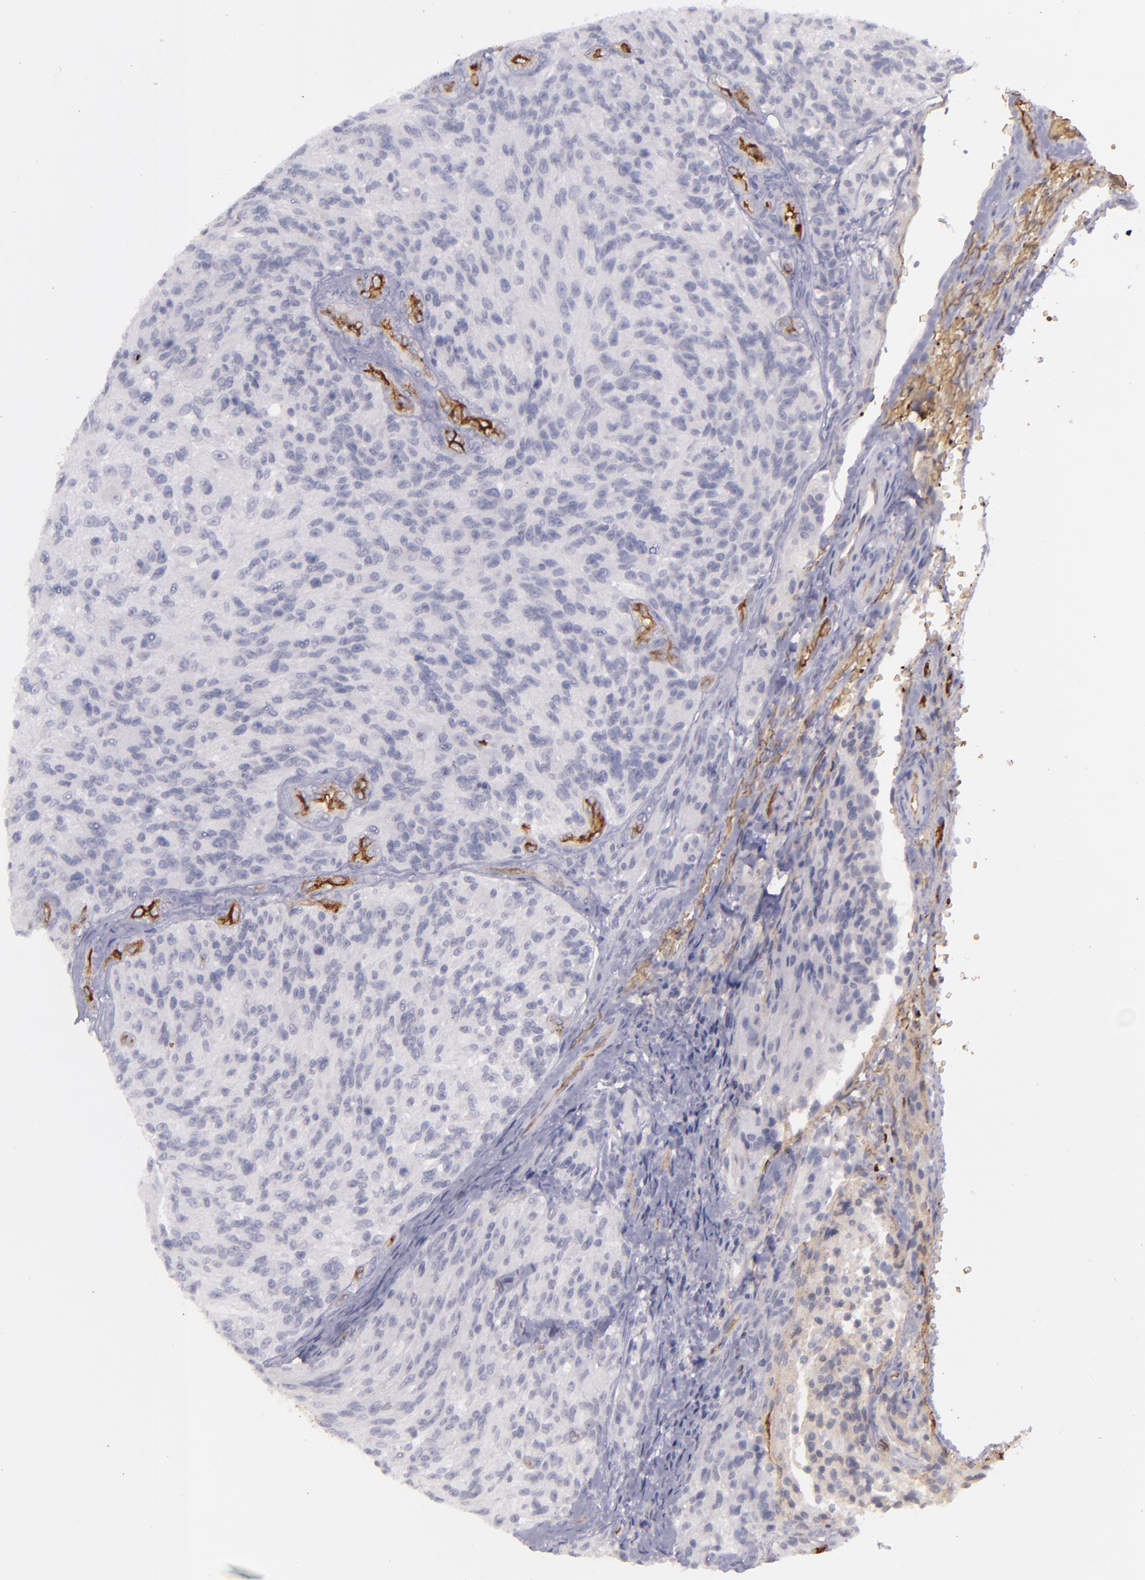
{"staining": {"intensity": "negative", "quantity": "none", "location": "none"}, "tissue": "glioma", "cell_type": "Tumor cells", "image_type": "cancer", "snomed": [{"axis": "morphology", "description": "Normal tissue, NOS"}, {"axis": "morphology", "description": "Glioma, malignant, High grade"}, {"axis": "topography", "description": "Cerebral cortex"}], "caption": "This micrograph is of glioma stained with IHC to label a protein in brown with the nuclei are counter-stained blue. There is no positivity in tumor cells.", "gene": "ACE", "patient": {"sex": "male", "age": 56}}